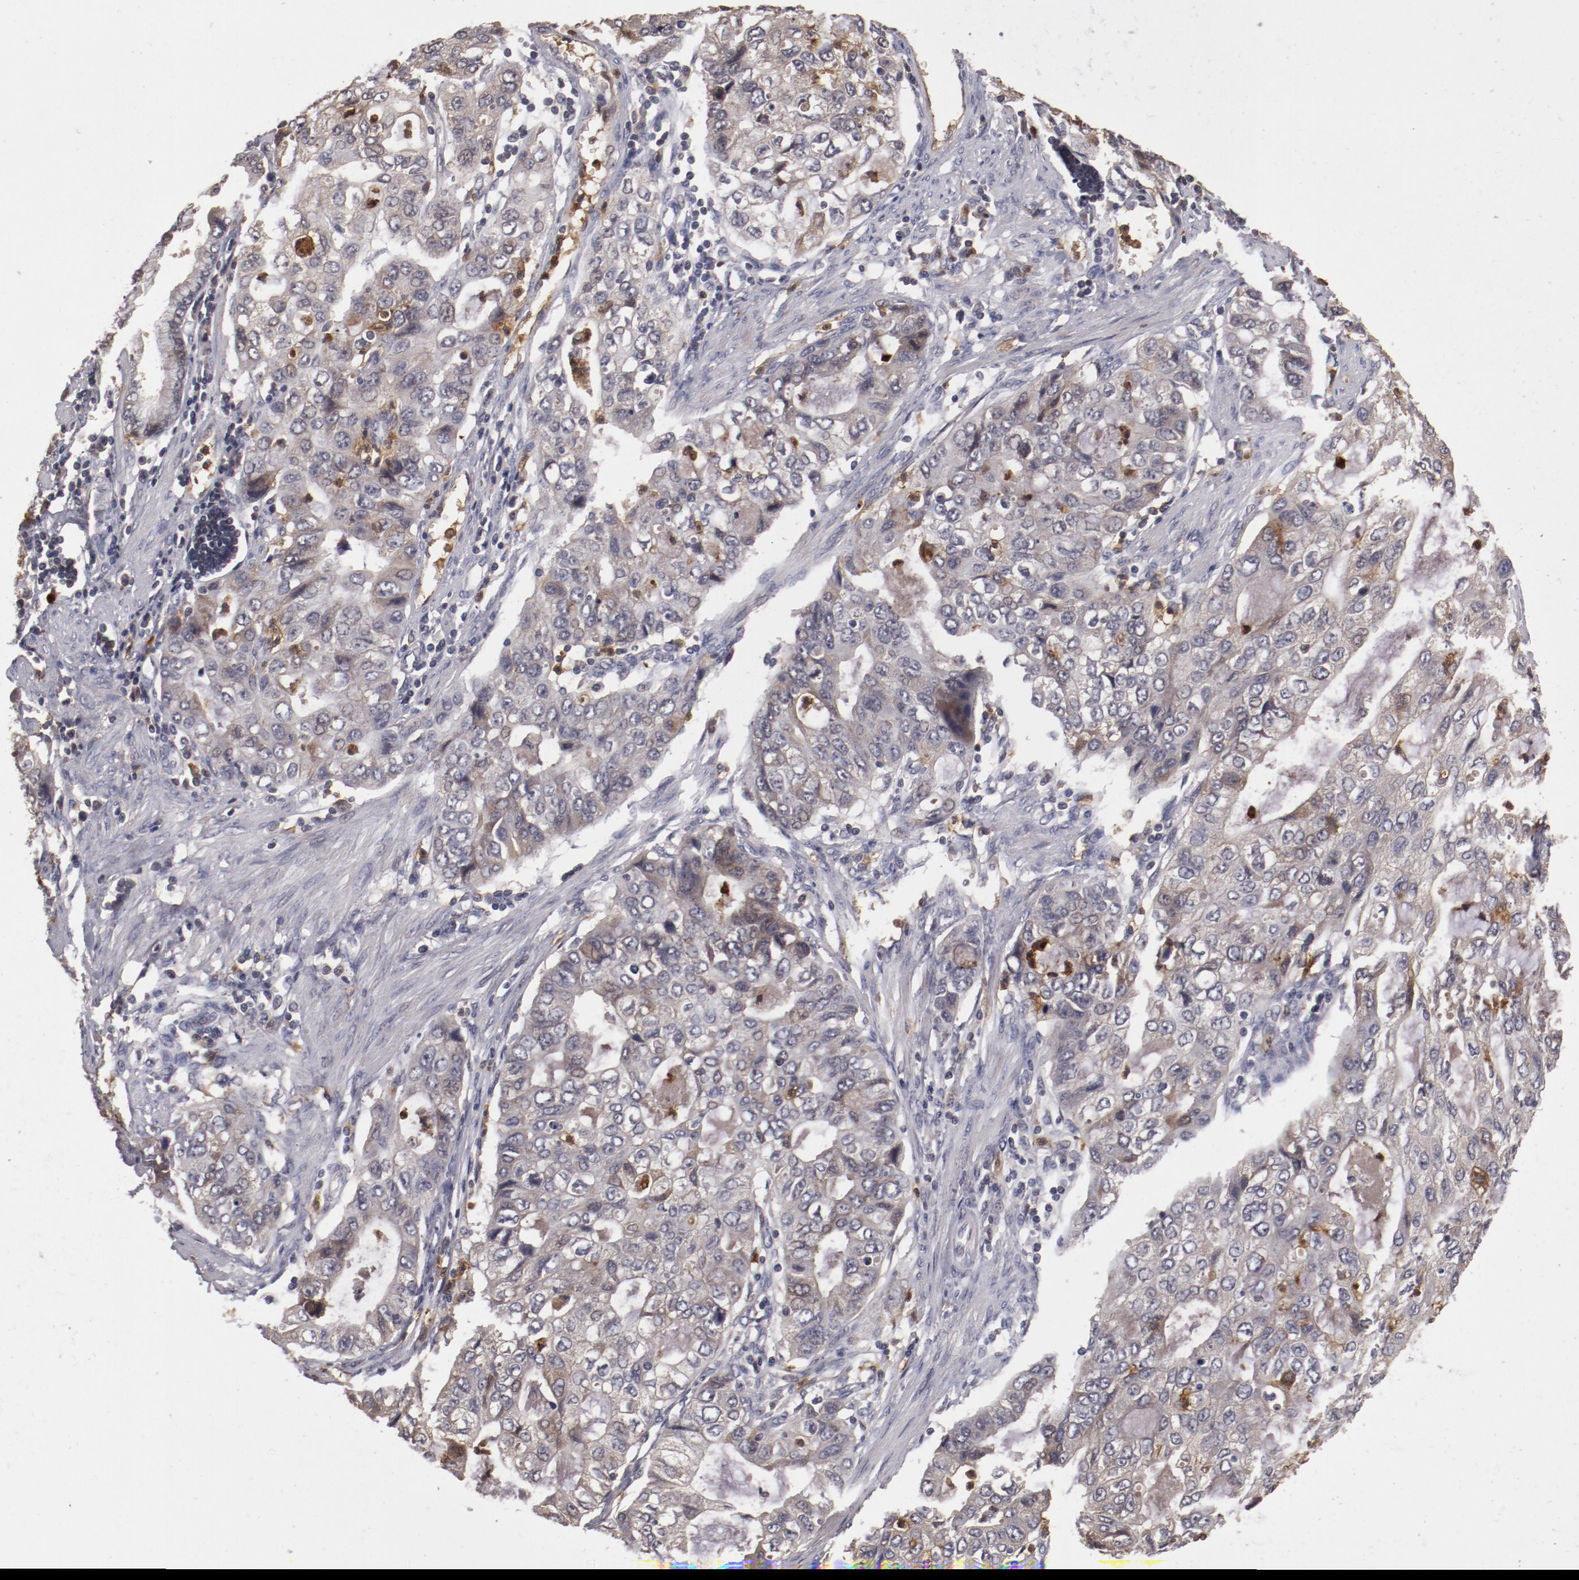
{"staining": {"intensity": "weak", "quantity": "<25%", "location": "cytoplasmic/membranous"}, "tissue": "stomach cancer", "cell_type": "Tumor cells", "image_type": "cancer", "snomed": [{"axis": "morphology", "description": "Adenocarcinoma, NOS"}, {"axis": "topography", "description": "Stomach, upper"}], "caption": "Image shows no protein staining in tumor cells of stomach cancer tissue.", "gene": "CP", "patient": {"sex": "female", "age": 52}}